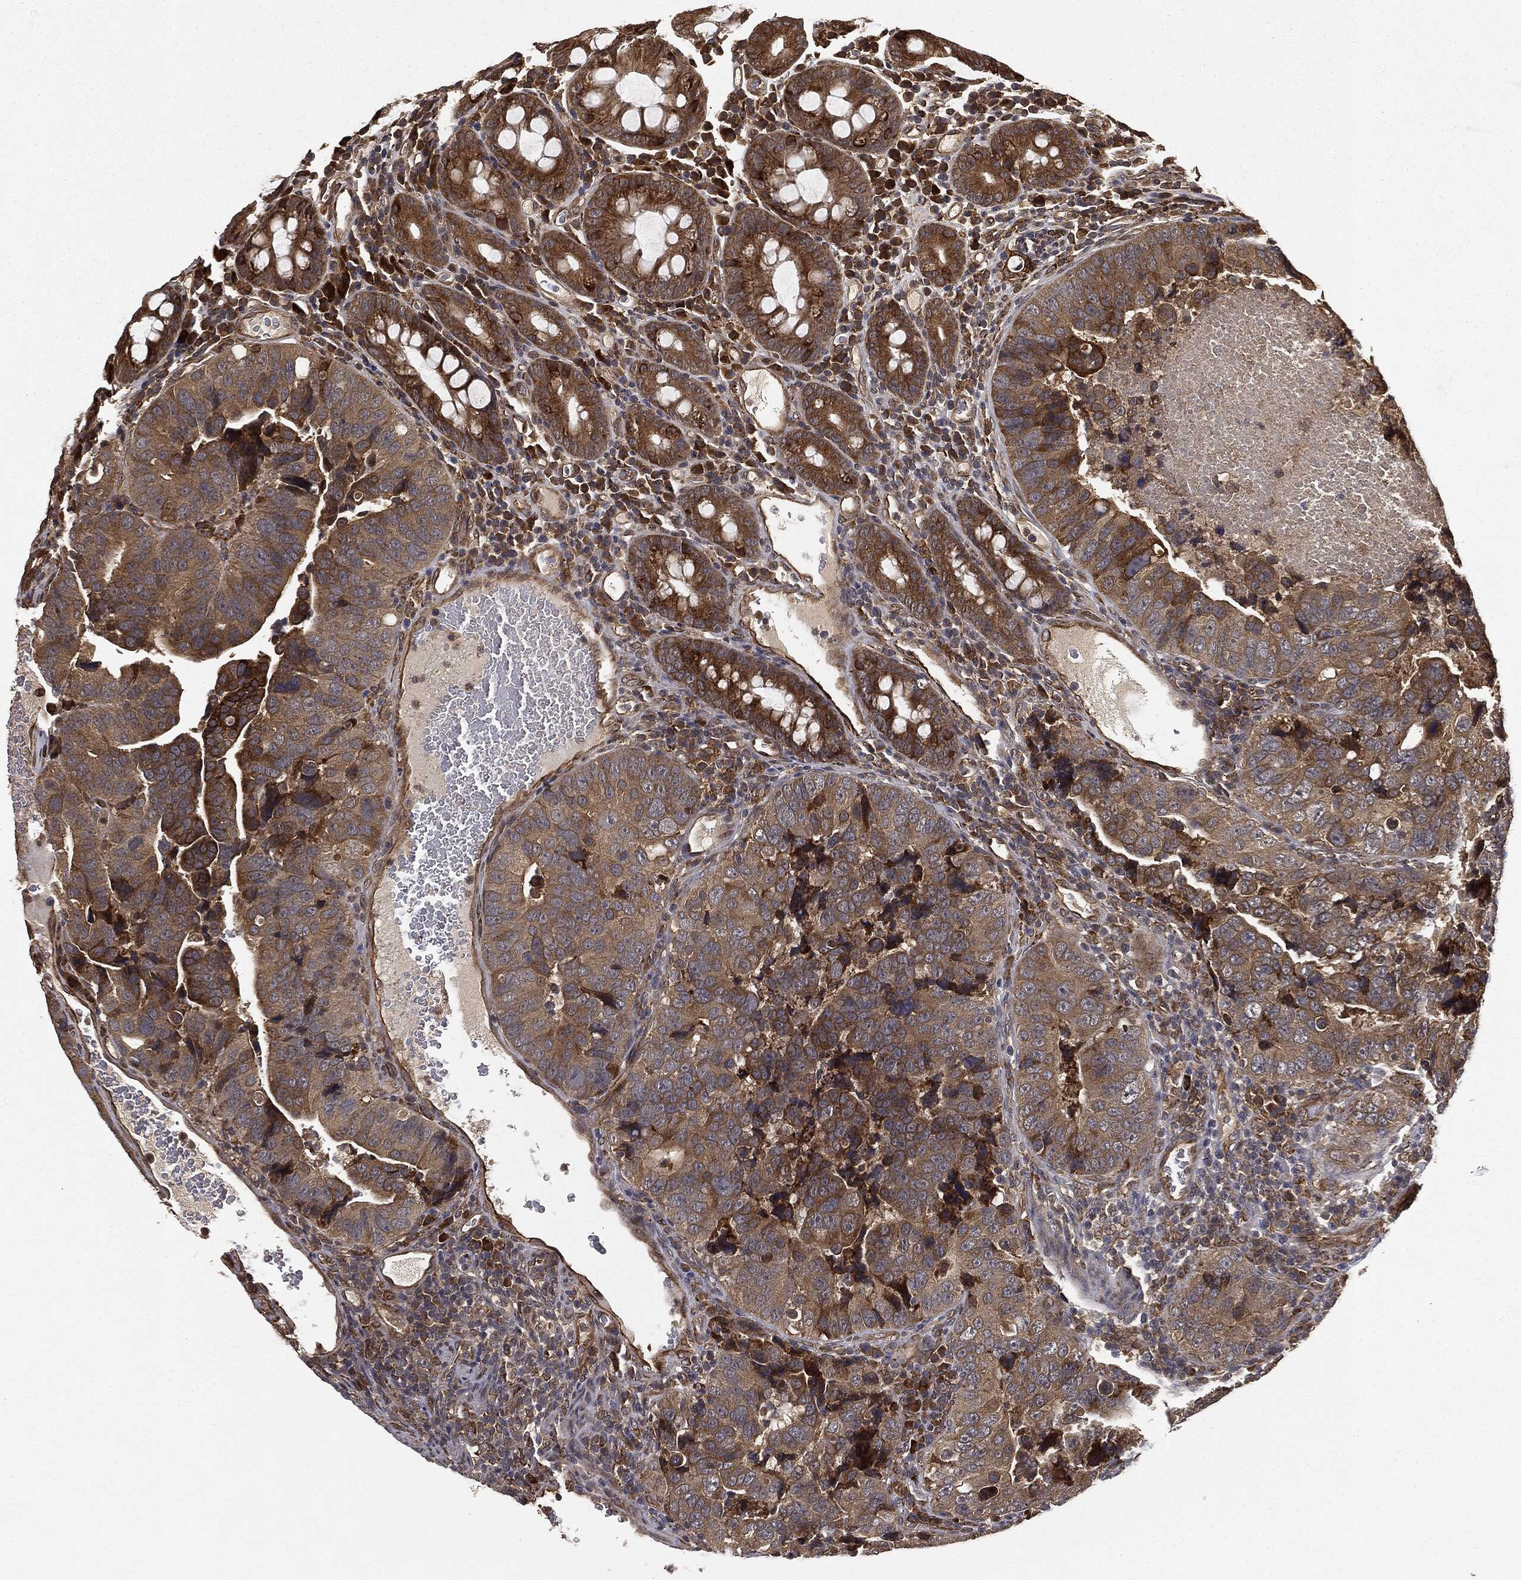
{"staining": {"intensity": "strong", "quantity": ">75%", "location": "cytoplasmic/membranous"}, "tissue": "colorectal cancer", "cell_type": "Tumor cells", "image_type": "cancer", "snomed": [{"axis": "morphology", "description": "Adenocarcinoma, NOS"}, {"axis": "topography", "description": "Colon"}], "caption": "This is an image of immunohistochemistry (IHC) staining of adenocarcinoma (colorectal), which shows strong staining in the cytoplasmic/membranous of tumor cells.", "gene": "MIER2", "patient": {"sex": "female", "age": 72}}